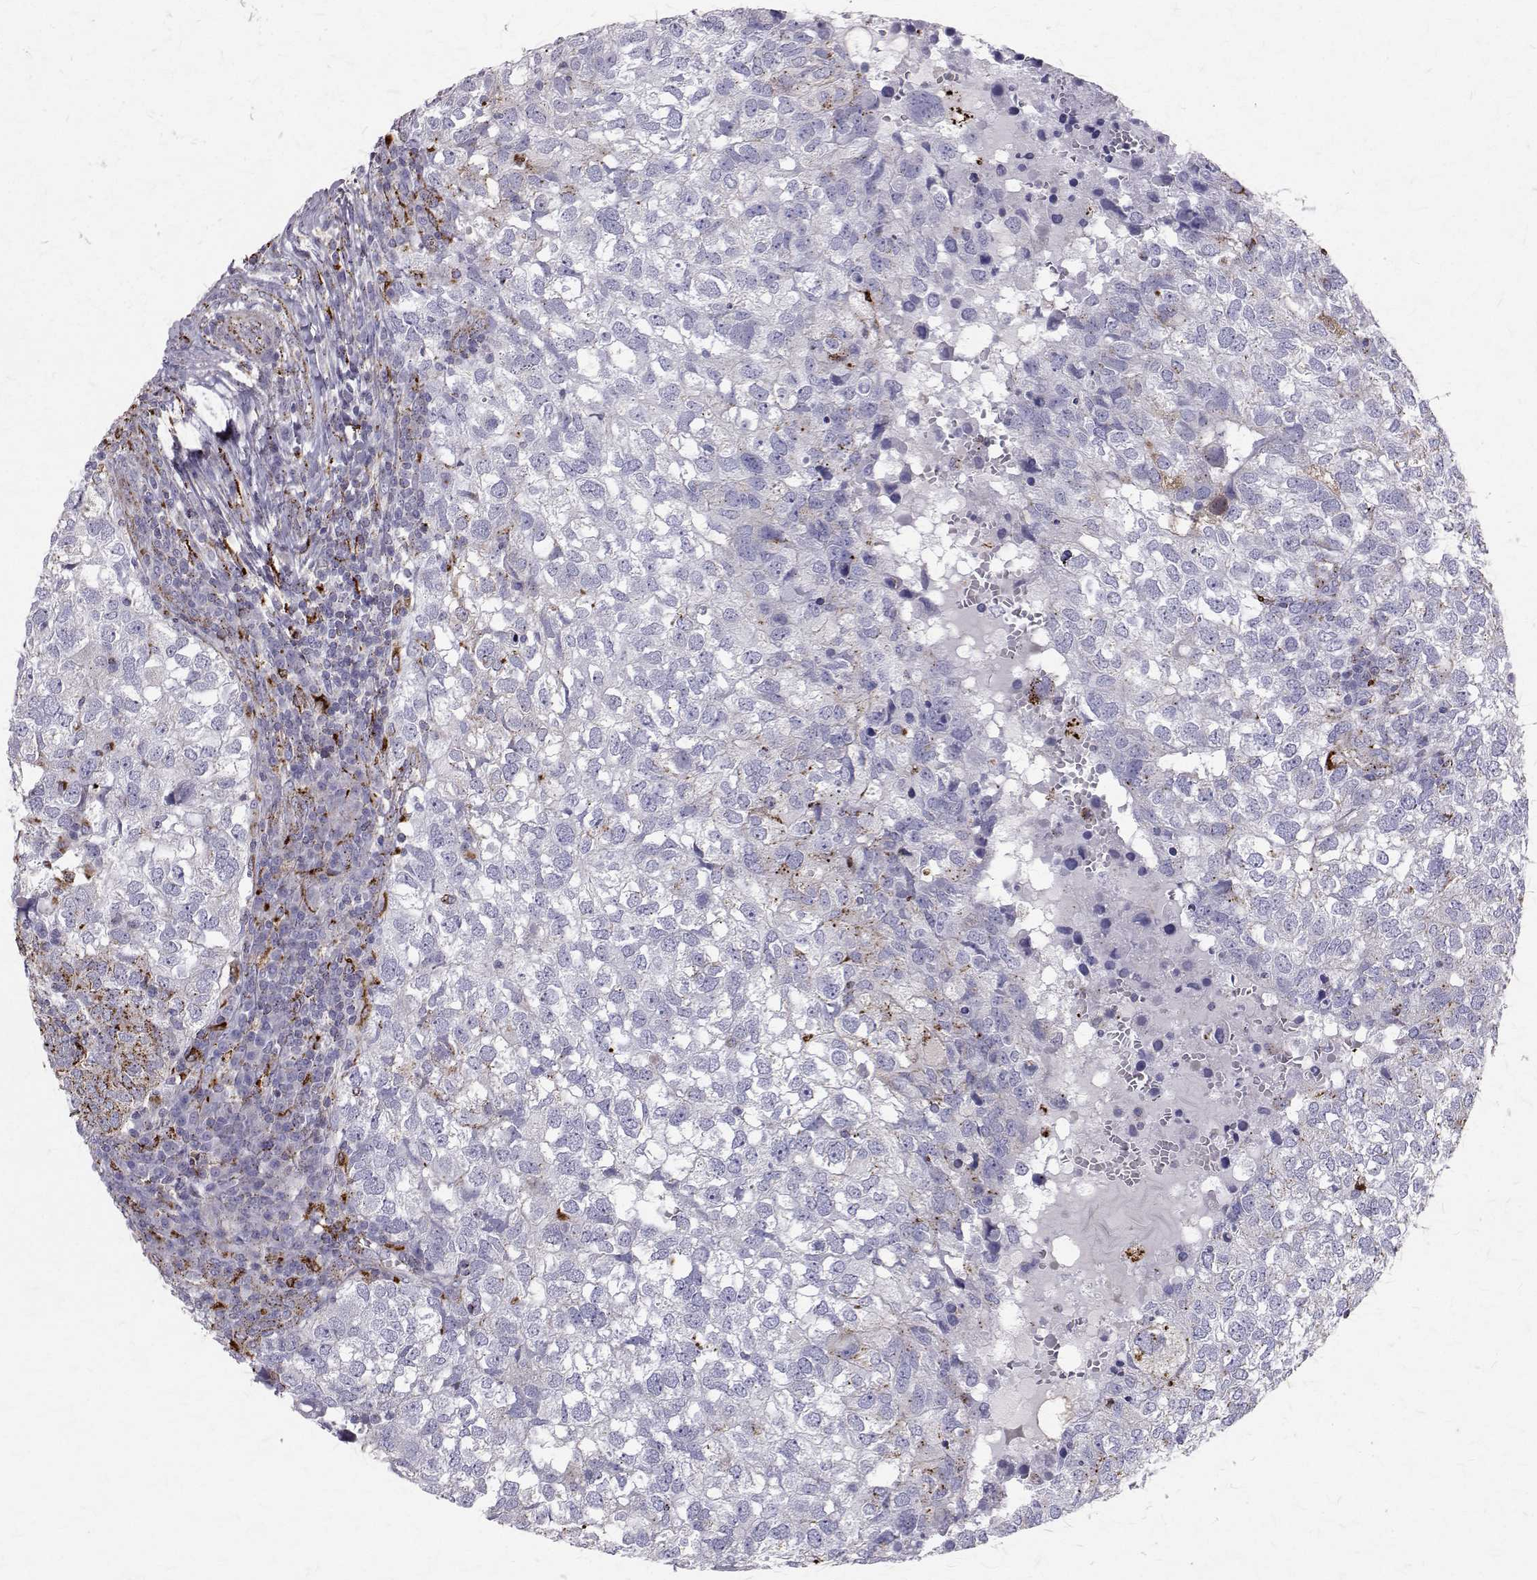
{"staining": {"intensity": "moderate", "quantity": "<25%", "location": "cytoplasmic/membranous"}, "tissue": "breast cancer", "cell_type": "Tumor cells", "image_type": "cancer", "snomed": [{"axis": "morphology", "description": "Duct carcinoma"}, {"axis": "topography", "description": "Breast"}], "caption": "Moderate cytoplasmic/membranous staining is identified in approximately <25% of tumor cells in breast cancer. Immunohistochemistry (ihc) stains the protein in brown and the nuclei are stained blue.", "gene": "TPP1", "patient": {"sex": "female", "age": 30}}